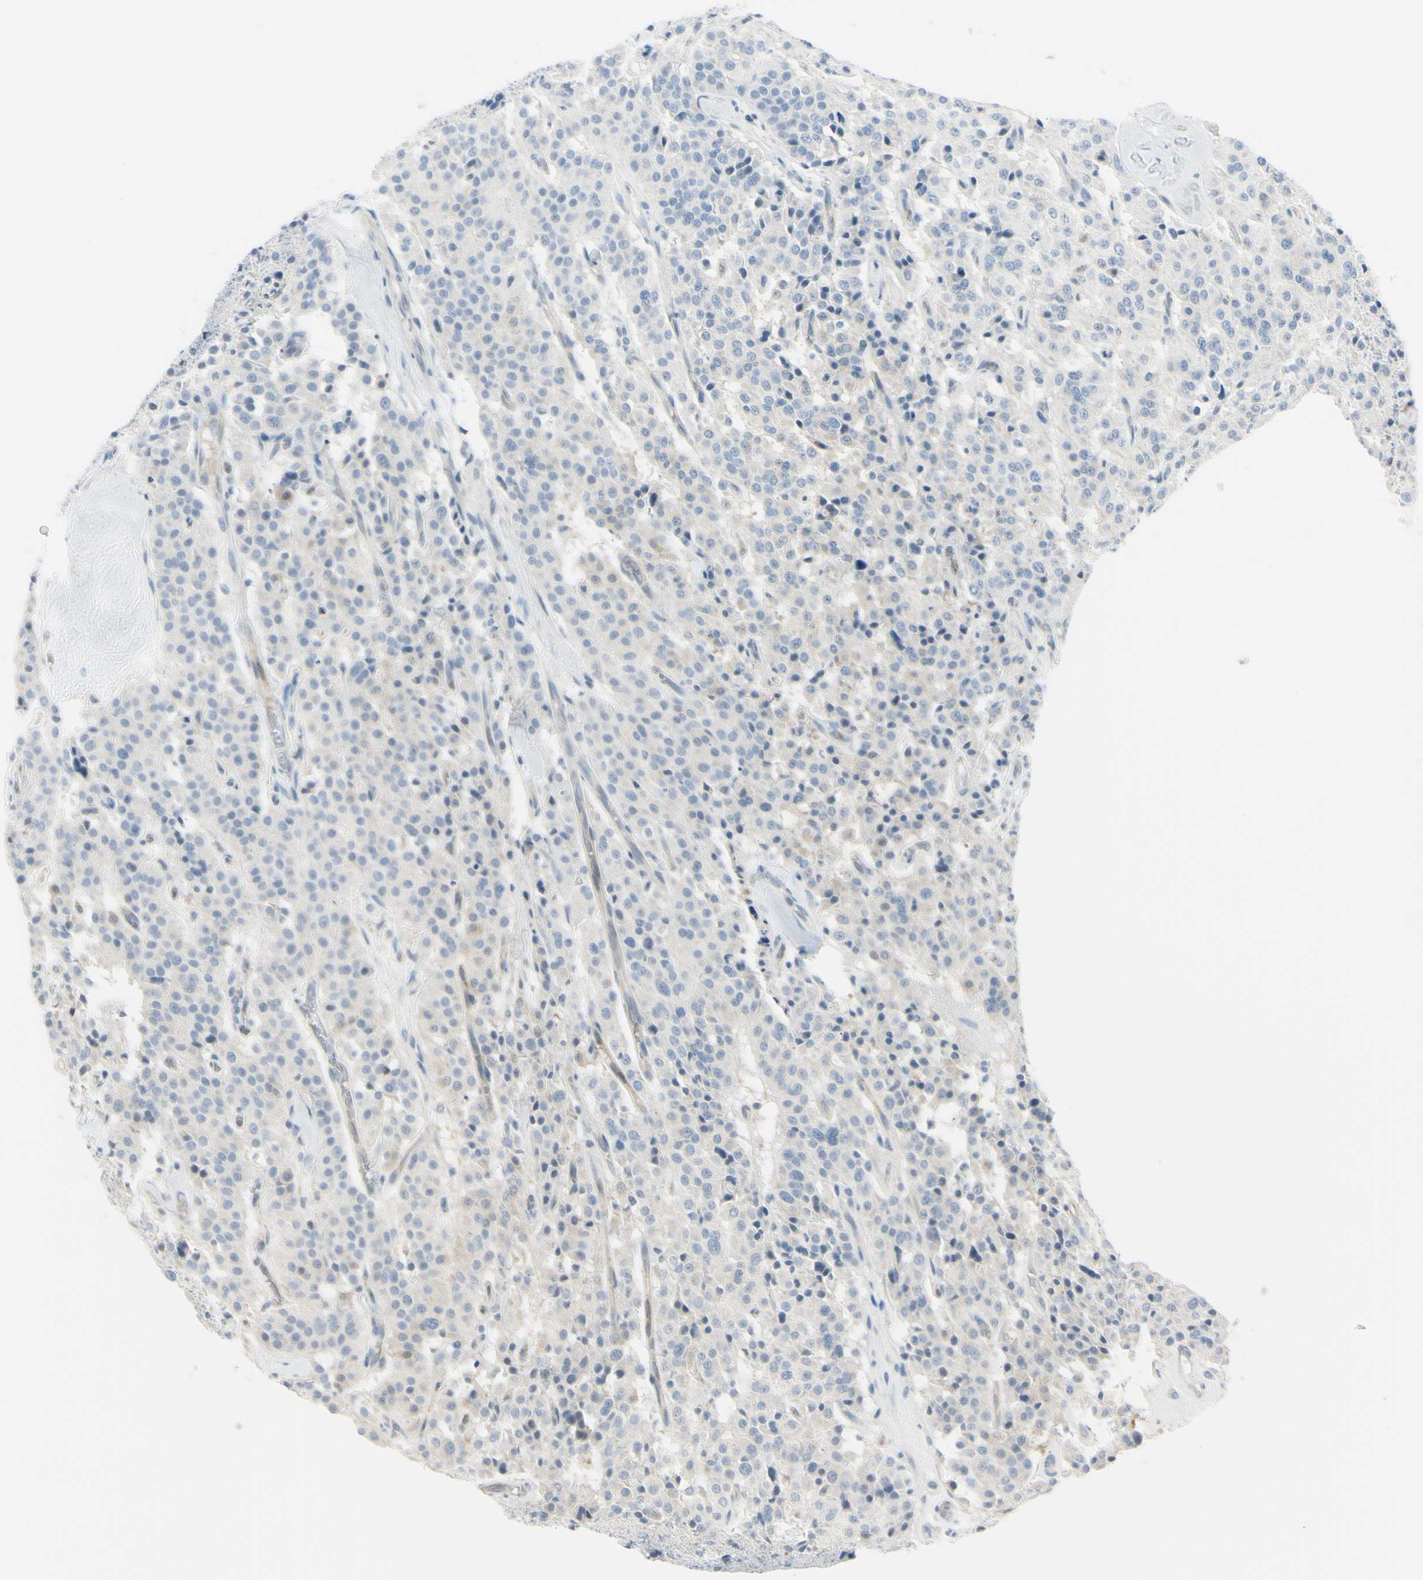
{"staining": {"intensity": "weak", "quantity": "<25%", "location": "cytoplasmic/membranous"}, "tissue": "carcinoid", "cell_type": "Tumor cells", "image_type": "cancer", "snomed": [{"axis": "morphology", "description": "Carcinoid, malignant, NOS"}, {"axis": "topography", "description": "Lung"}], "caption": "IHC photomicrograph of carcinoid (malignant) stained for a protein (brown), which reveals no staining in tumor cells.", "gene": "ASB9", "patient": {"sex": "male", "age": 30}}